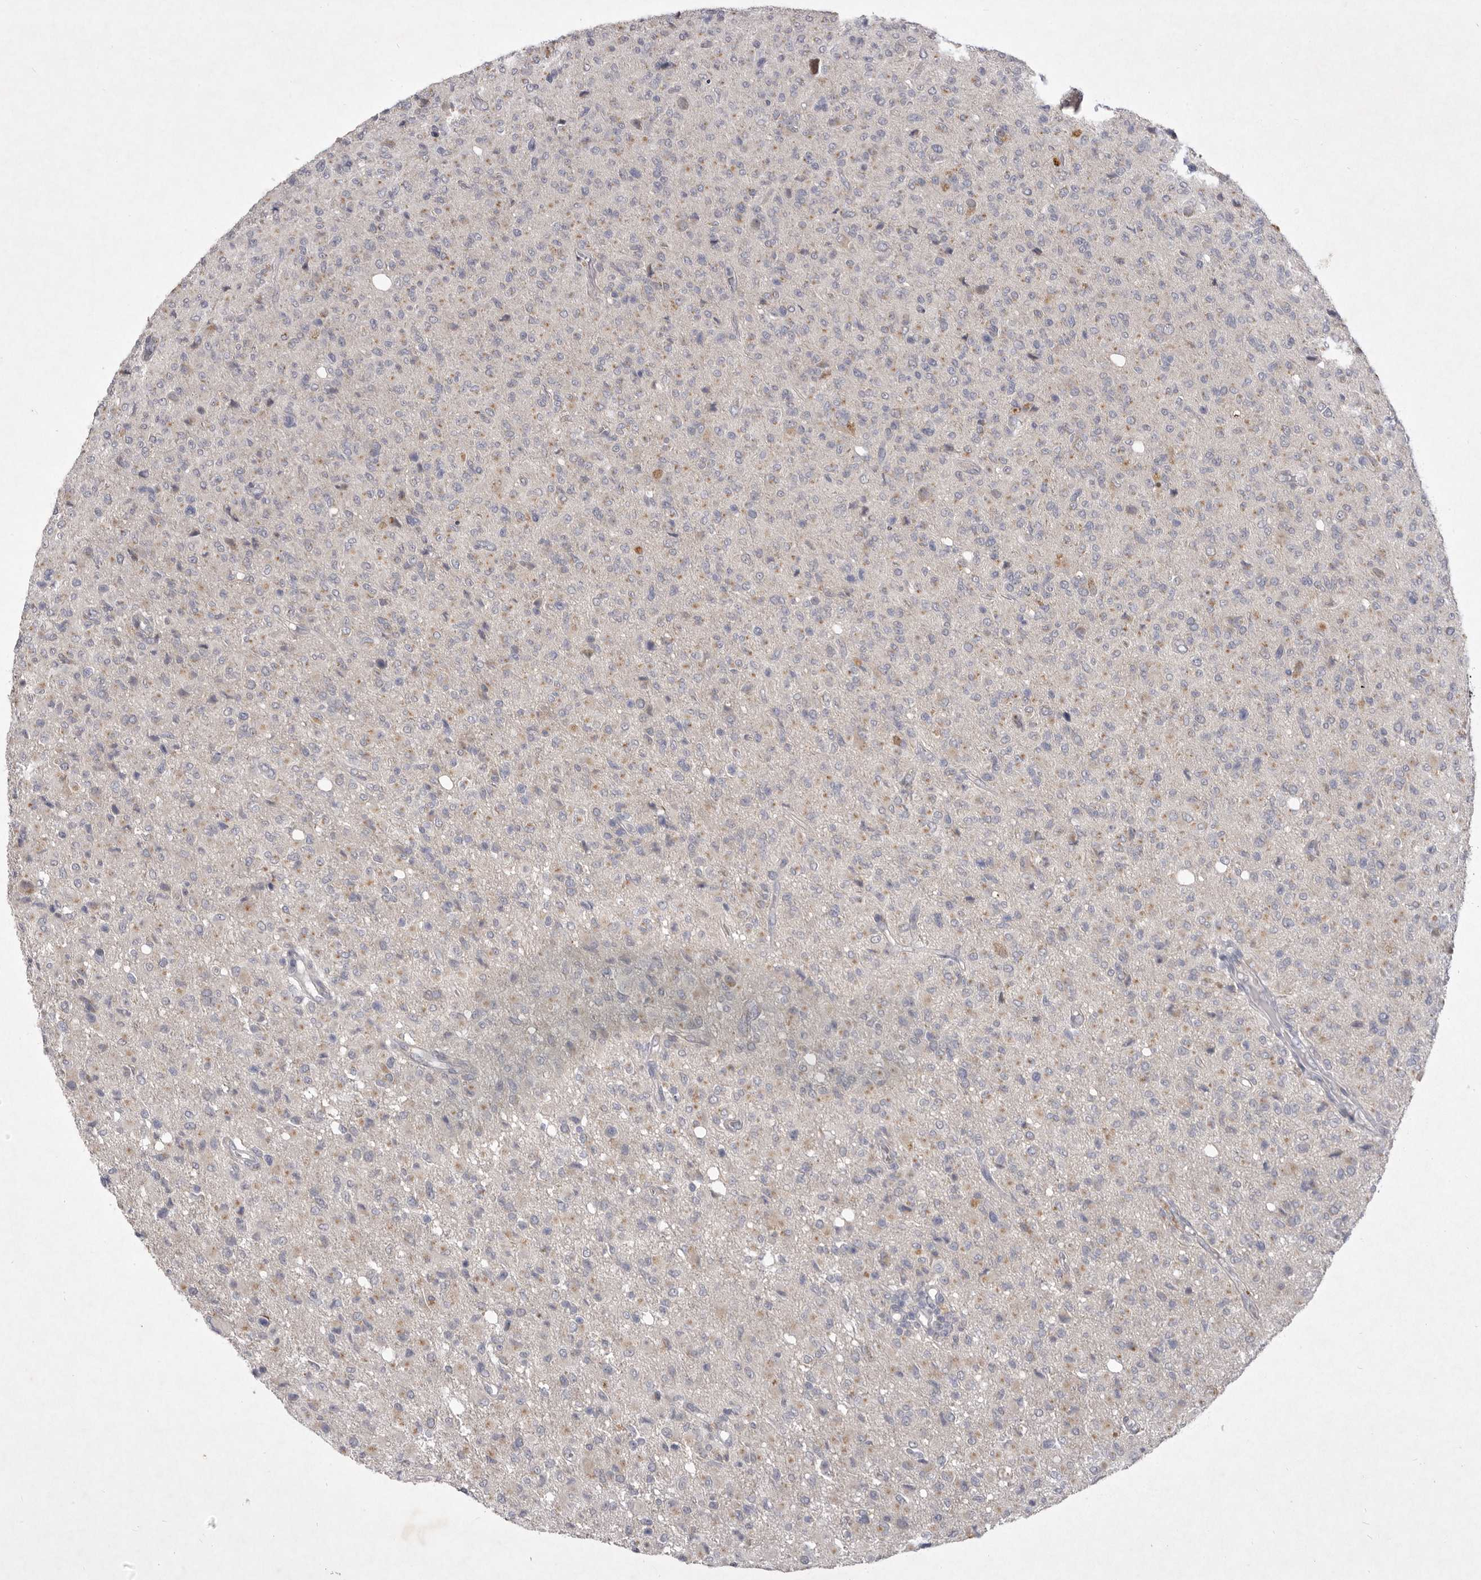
{"staining": {"intensity": "weak", "quantity": "<25%", "location": "cytoplasmic/membranous"}, "tissue": "glioma", "cell_type": "Tumor cells", "image_type": "cancer", "snomed": [{"axis": "morphology", "description": "Glioma, malignant, High grade"}, {"axis": "topography", "description": "Brain"}], "caption": "This is an immunohistochemistry (IHC) image of glioma. There is no positivity in tumor cells.", "gene": "P2RX6", "patient": {"sex": "female", "age": 57}}